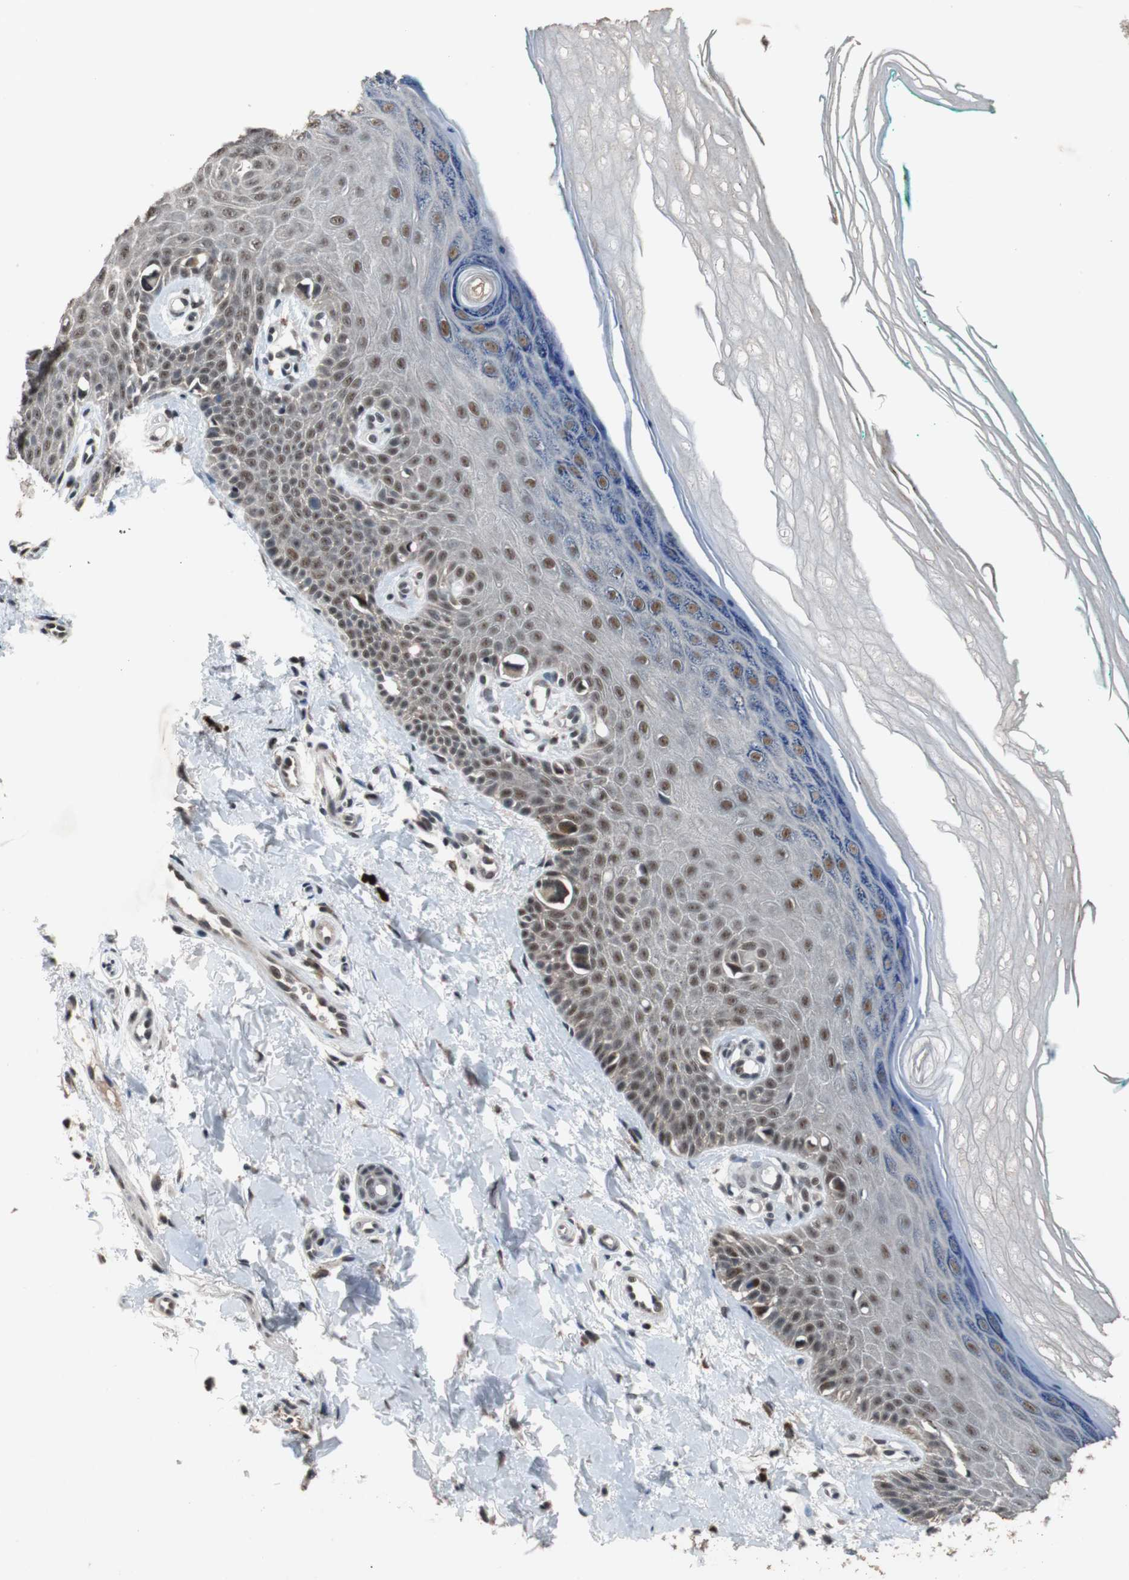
{"staining": {"intensity": "weak", "quantity": "25%-75%", "location": "cytoplasmic/membranous,nuclear"}, "tissue": "skin", "cell_type": "Fibroblasts", "image_type": "normal", "snomed": [{"axis": "morphology", "description": "Normal tissue, NOS"}, {"axis": "topography", "description": "Skin"}], "caption": "Immunohistochemistry of normal human skin shows low levels of weak cytoplasmic/membranous,nuclear expression in approximately 25%-75% of fibroblasts. (DAB IHC with brightfield microscopy, high magnification).", "gene": "USP28", "patient": {"sex": "male", "age": 26}}